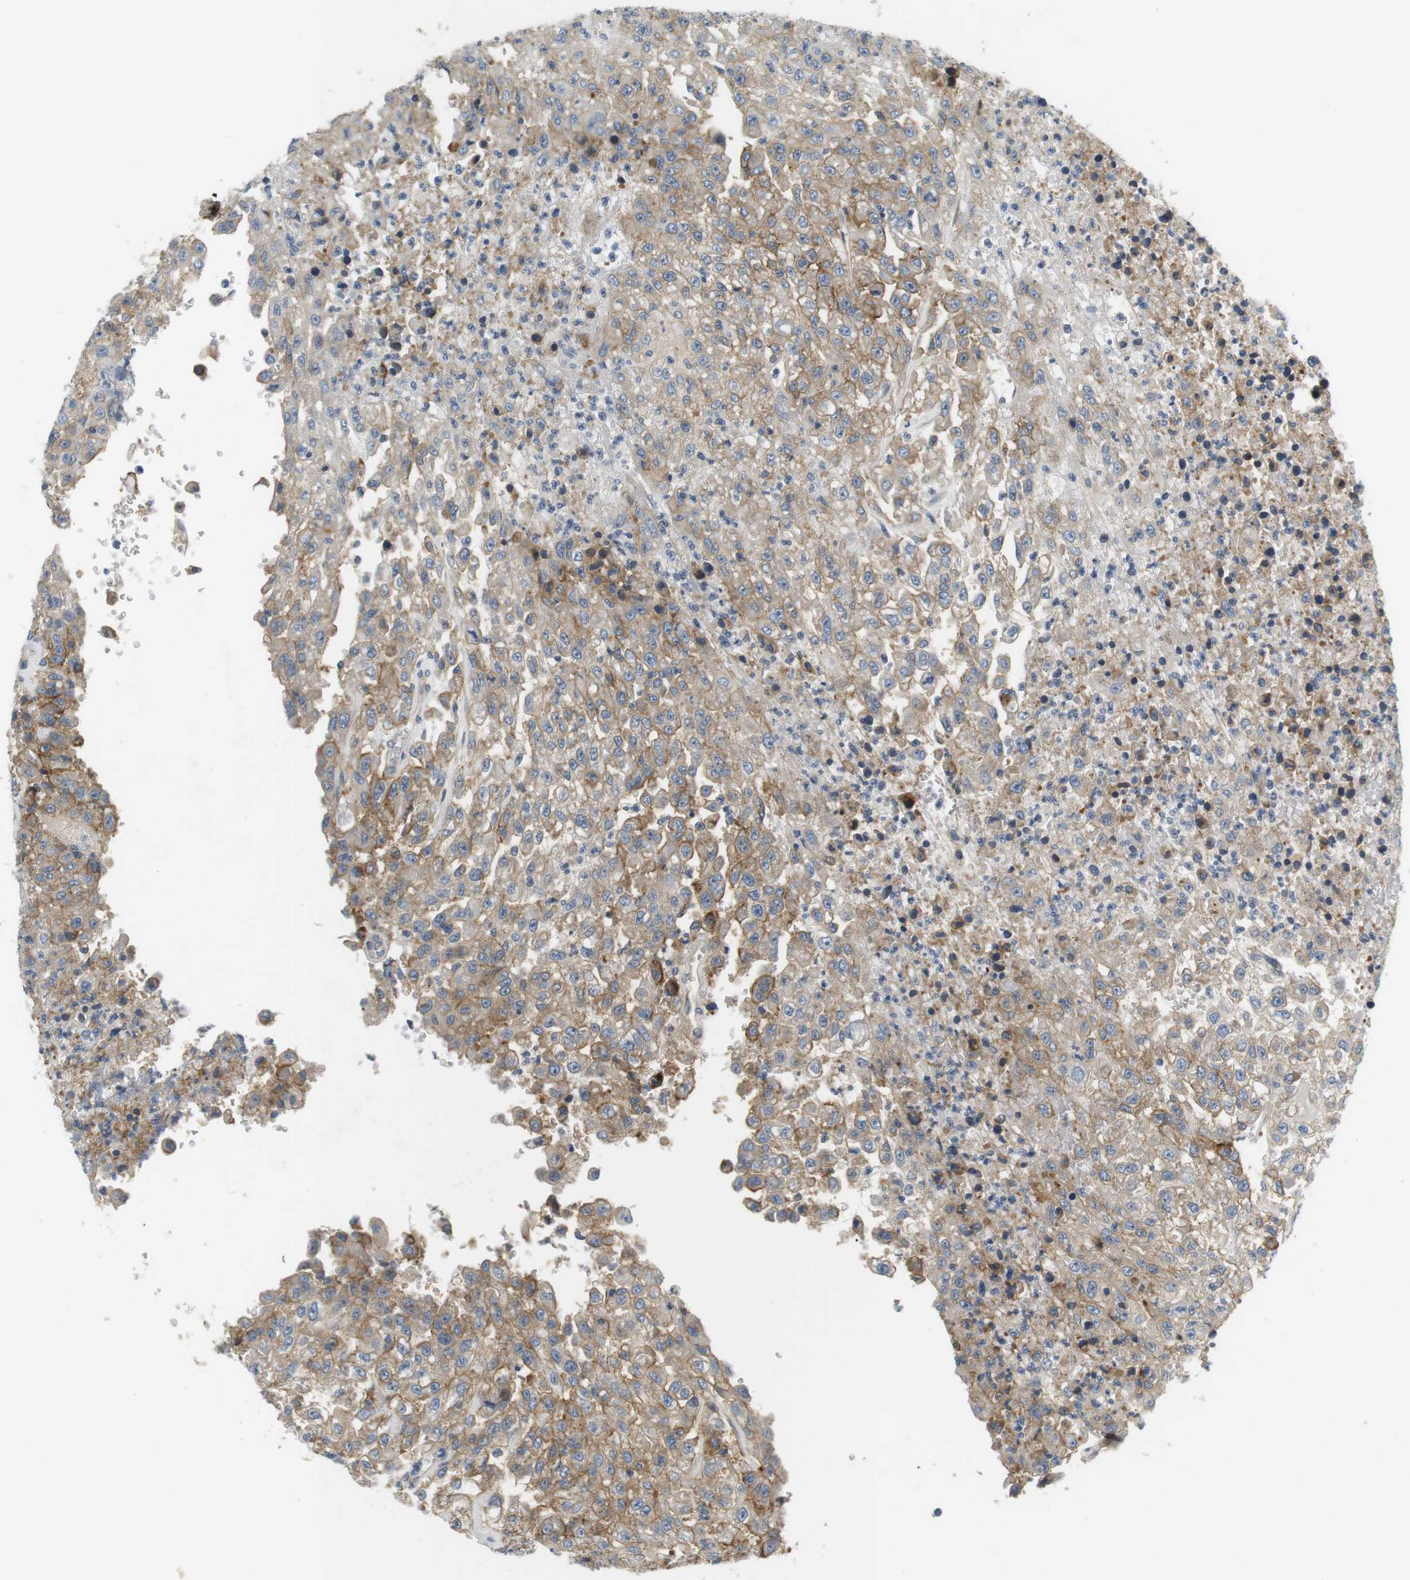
{"staining": {"intensity": "weak", "quantity": ">75%", "location": "cytoplasmic/membranous"}, "tissue": "urothelial cancer", "cell_type": "Tumor cells", "image_type": "cancer", "snomed": [{"axis": "morphology", "description": "Urothelial carcinoma, High grade"}, {"axis": "topography", "description": "Urinary bladder"}], "caption": "IHC micrograph of neoplastic tissue: urothelial cancer stained using immunohistochemistry (IHC) exhibits low levels of weak protein expression localized specifically in the cytoplasmic/membranous of tumor cells, appearing as a cytoplasmic/membranous brown color.", "gene": "SLC30A1", "patient": {"sex": "male", "age": 46}}